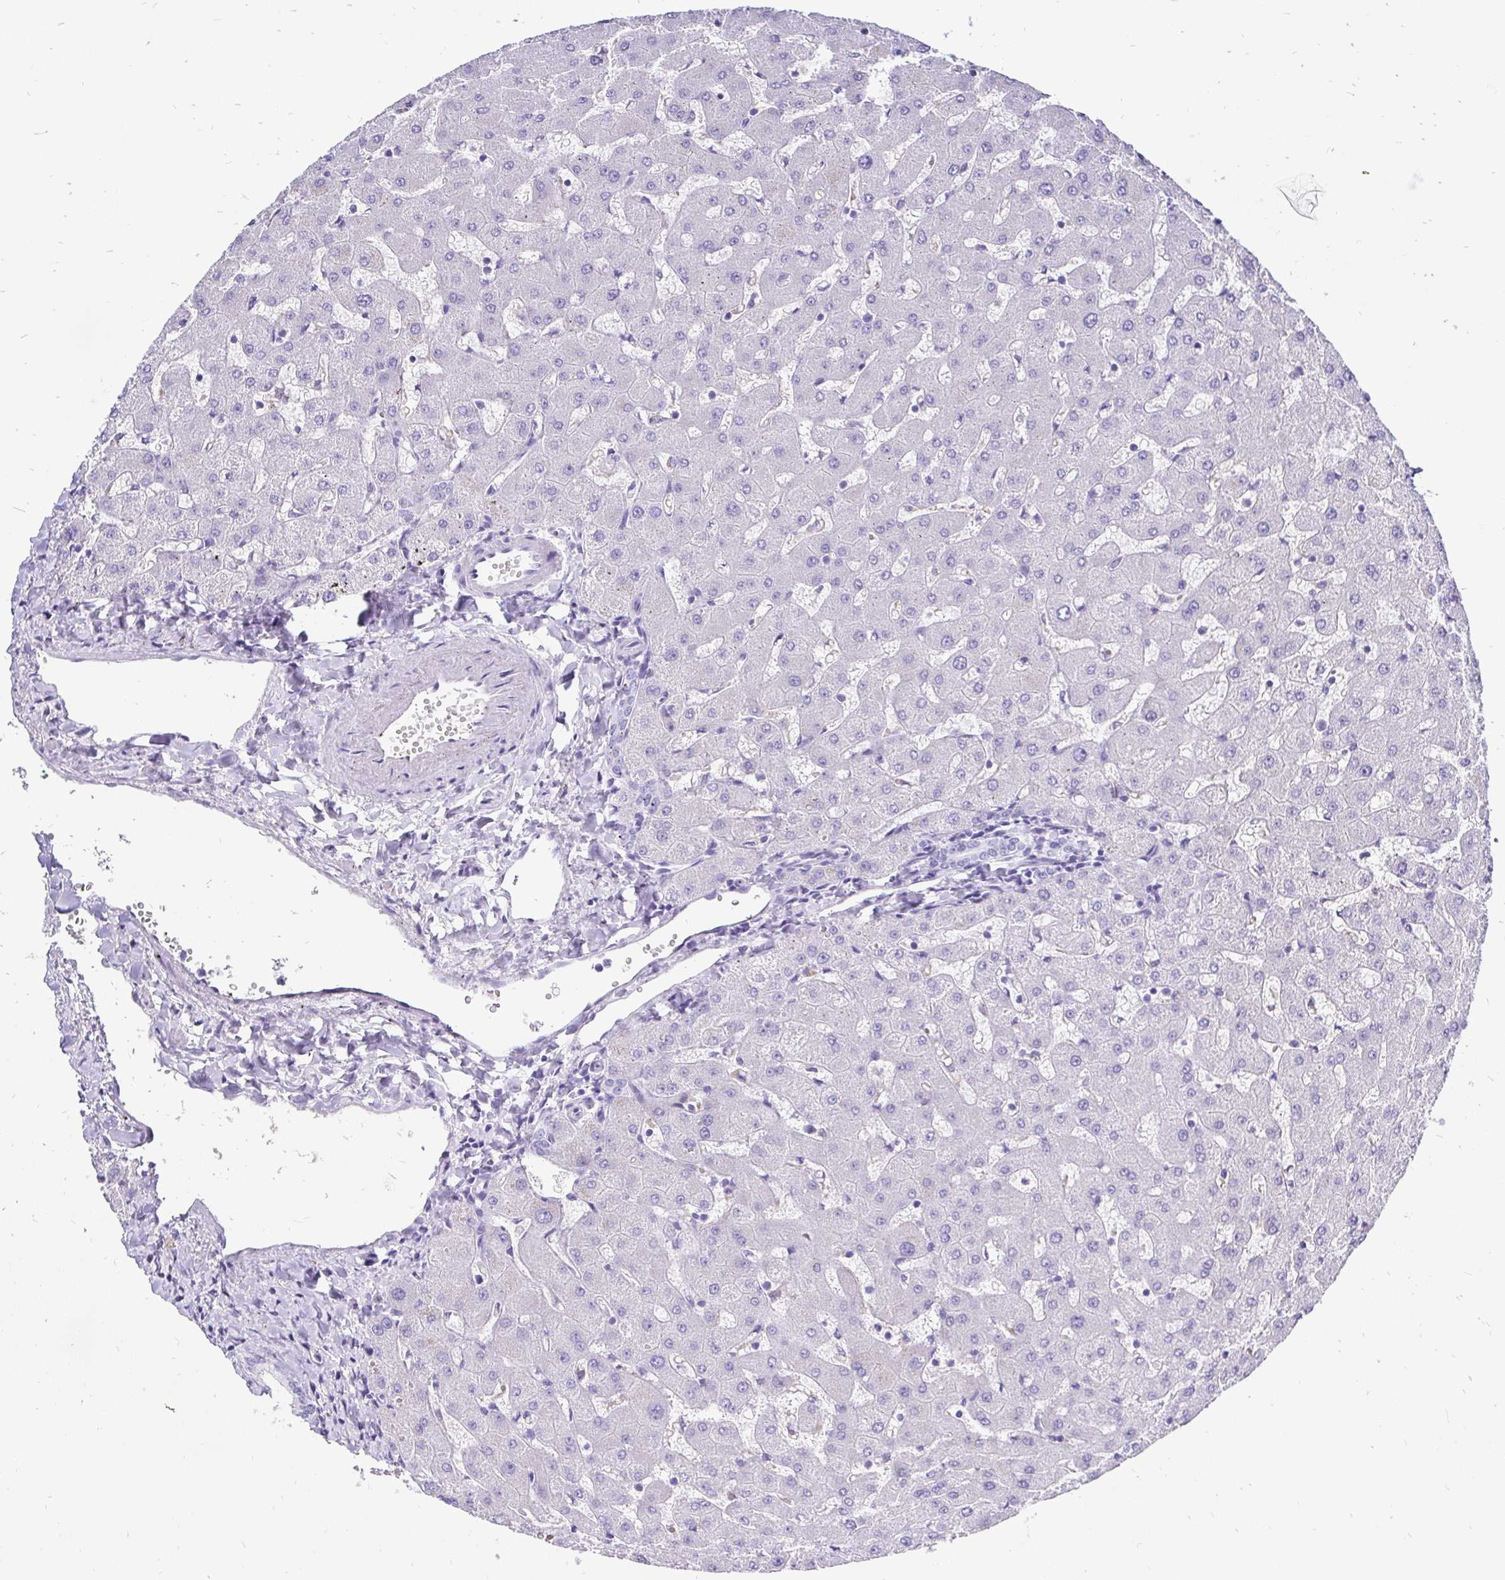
{"staining": {"intensity": "negative", "quantity": "none", "location": "none"}, "tissue": "liver", "cell_type": "Cholangiocytes", "image_type": "normal", "snomed": [{"axis": "morphology", "description": "Normal tissue, NOS"}, {"axis": "topography", "description": "Liver"}], "caption": "Liver was stained to show a protein in brown. There is no significant positivity in cholangiocytes. Brightfield microscopy of immunohistochemistry stained with DAB (3,3'-diaminobenzidine) (brown) and hematoxylin (blue), captured at high magnification.", "gene": "KRT13", "patient": {"sex": "female", "age": 63}}